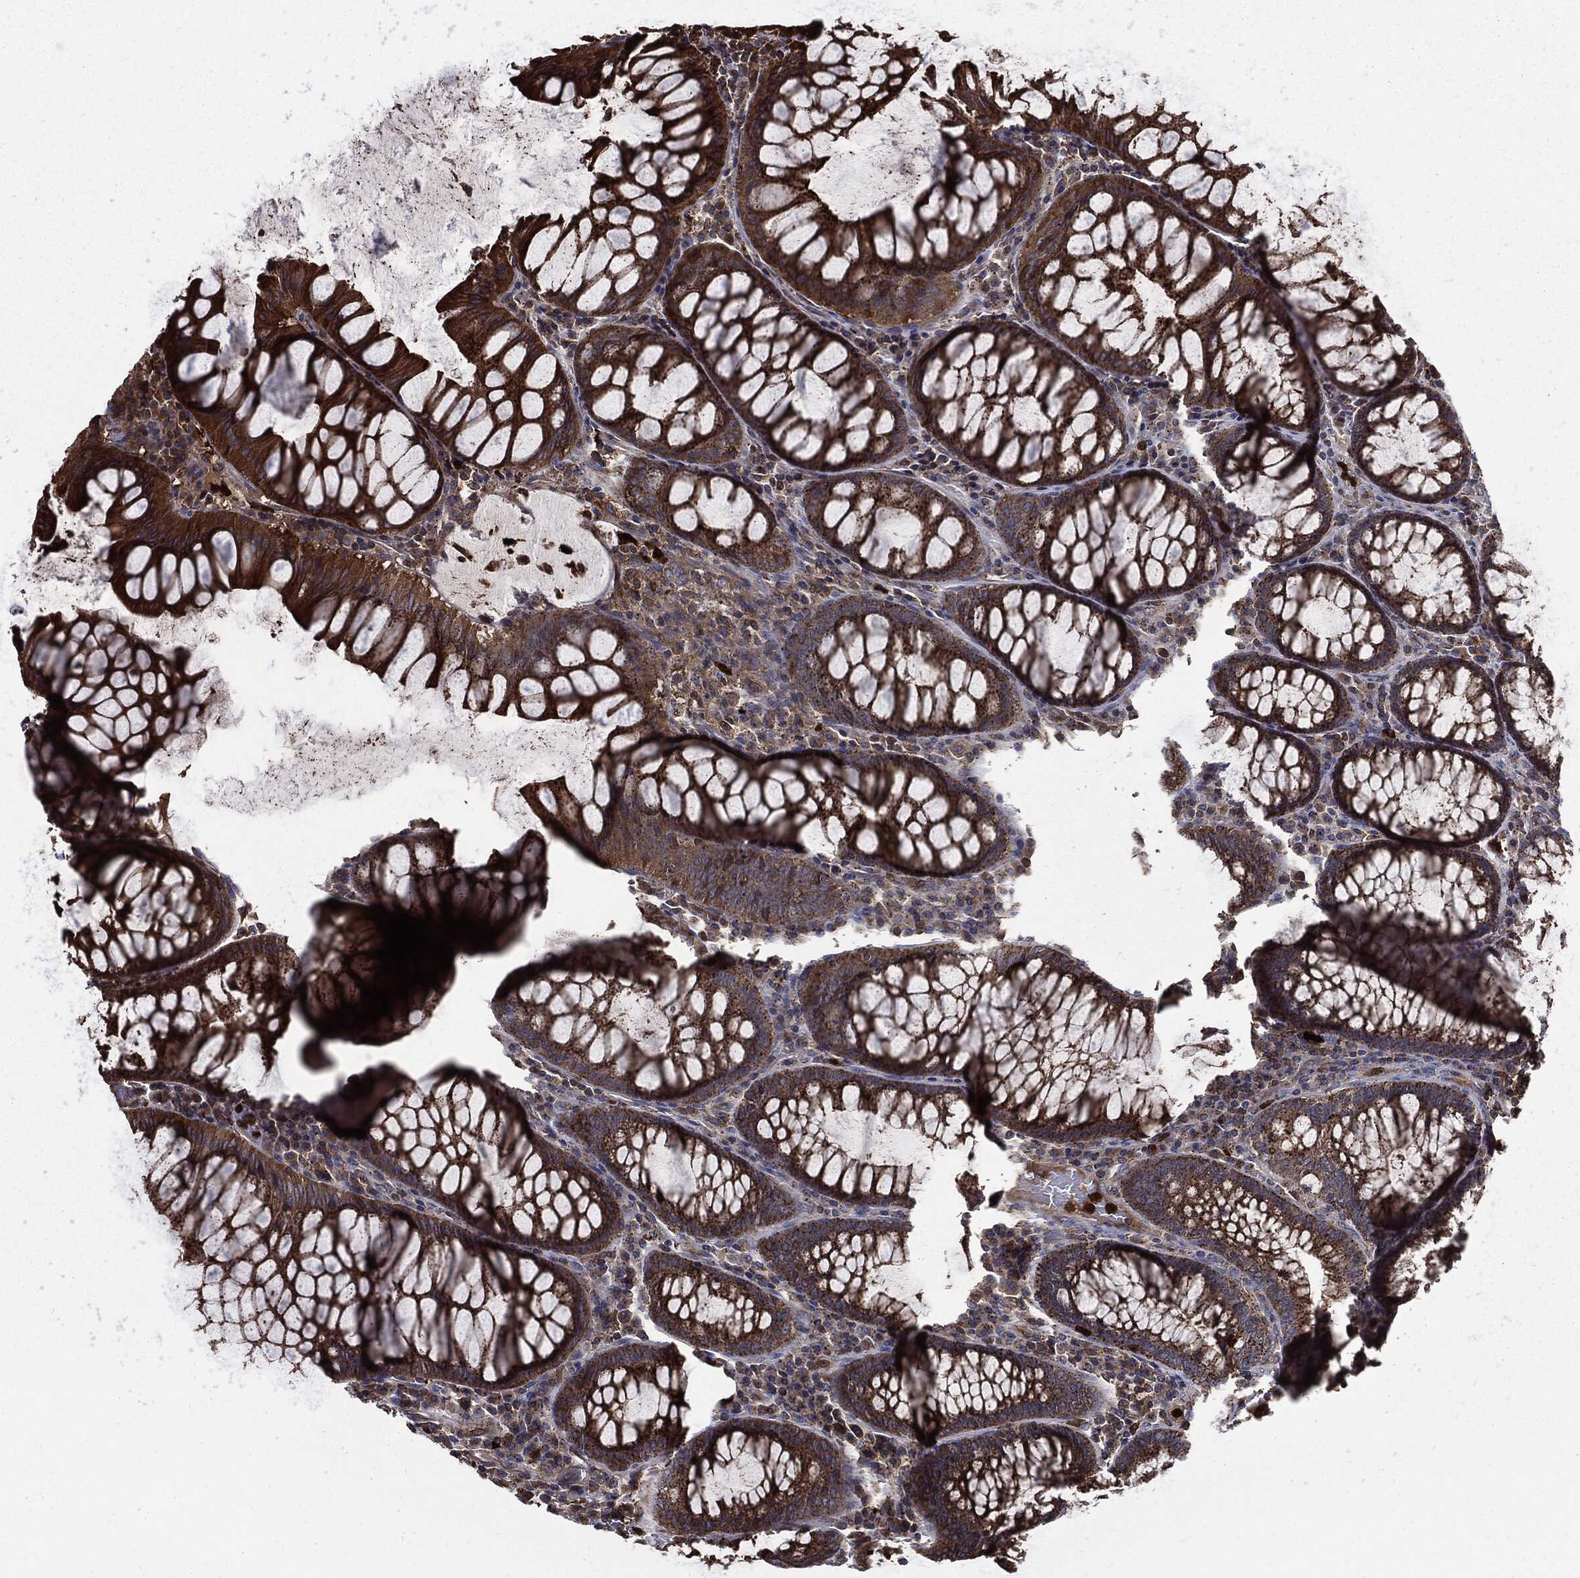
{"staining": {"intensity": "strong", "quantity": ">75%", "location": "cytoplasmic/membranous"}, "tissue": "colorectal cancer", "cell_type": "Tumor cells", "image_type": "cancer", "snomed": [{"axis": "morphology", "description": "Normal tissue, NOS"}, {"axis": "morphology", "description": "Adenocarcinoma, NOS"}, {"axis": "topography", "description": "Rectum"}, {"axis": "topography", "description": "Peripheral nerve tissue"}], "caption": "Adenocarcinoma (colorectal) tissue exhibits strong cytoplasmic/membranous positivity in about >75% of tumor cells, visualized by immunohistochemistry.", "gene": "PDCD6IP", "patient": {"sex": "male", "age": 92}}